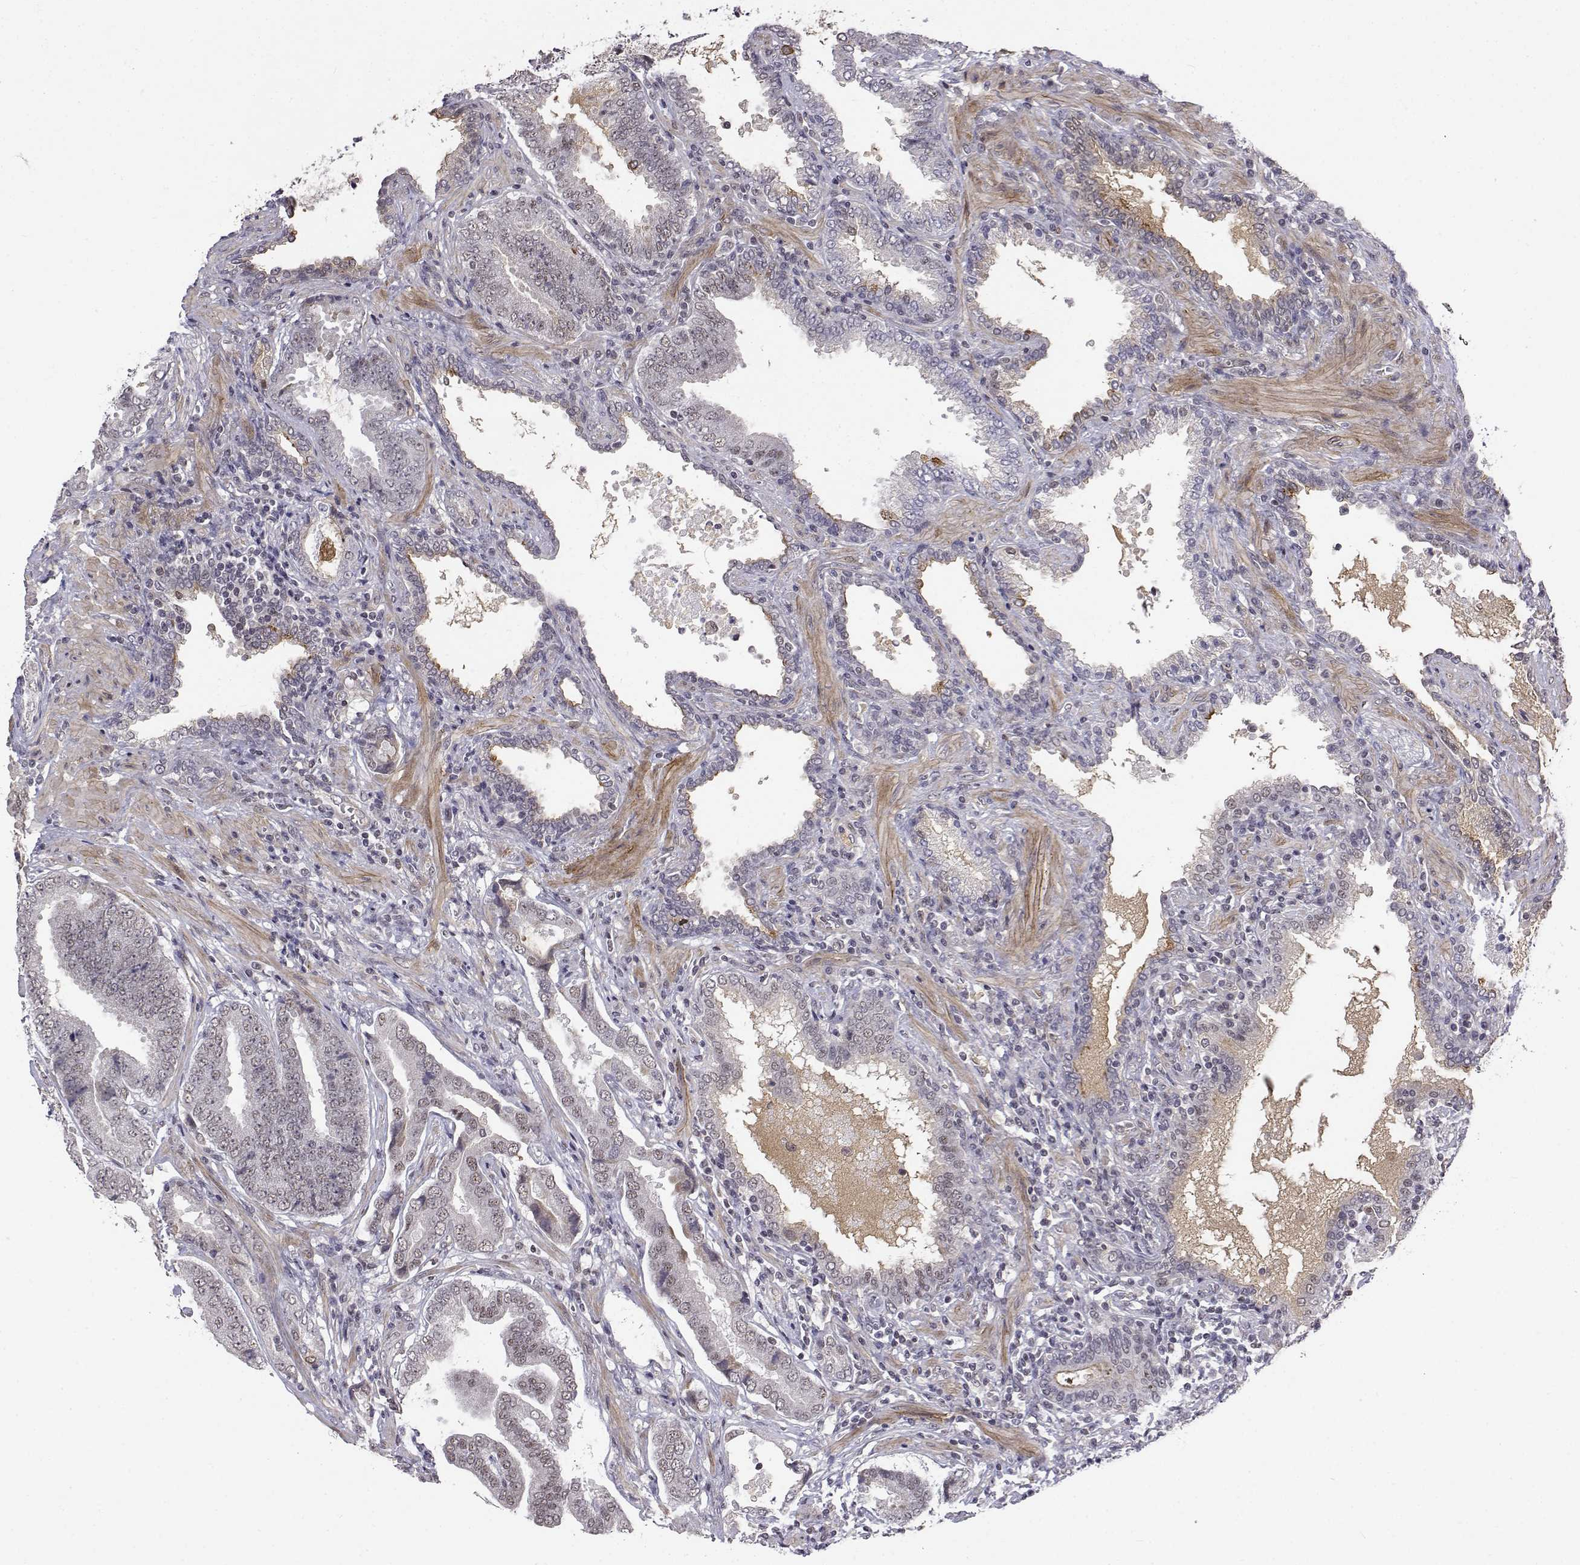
{"staining": {"intensity": "weak", "quantity": "<25%", "location": "nuclear"}, "tissue": "prostate cancer", "cell_type": "Tumor cells", "image_type": "cancer", "snomed": [{"axis": "morphology", "description": "Adenocarcinoma, NOS"}, {"axis": "topography", "description": "Prostate"}], "caption": "Tumor cells show no significant protein positivity in prostate cancer.", "gene": "ITGA7", "patient": {"sex": "male", "age": 64}}